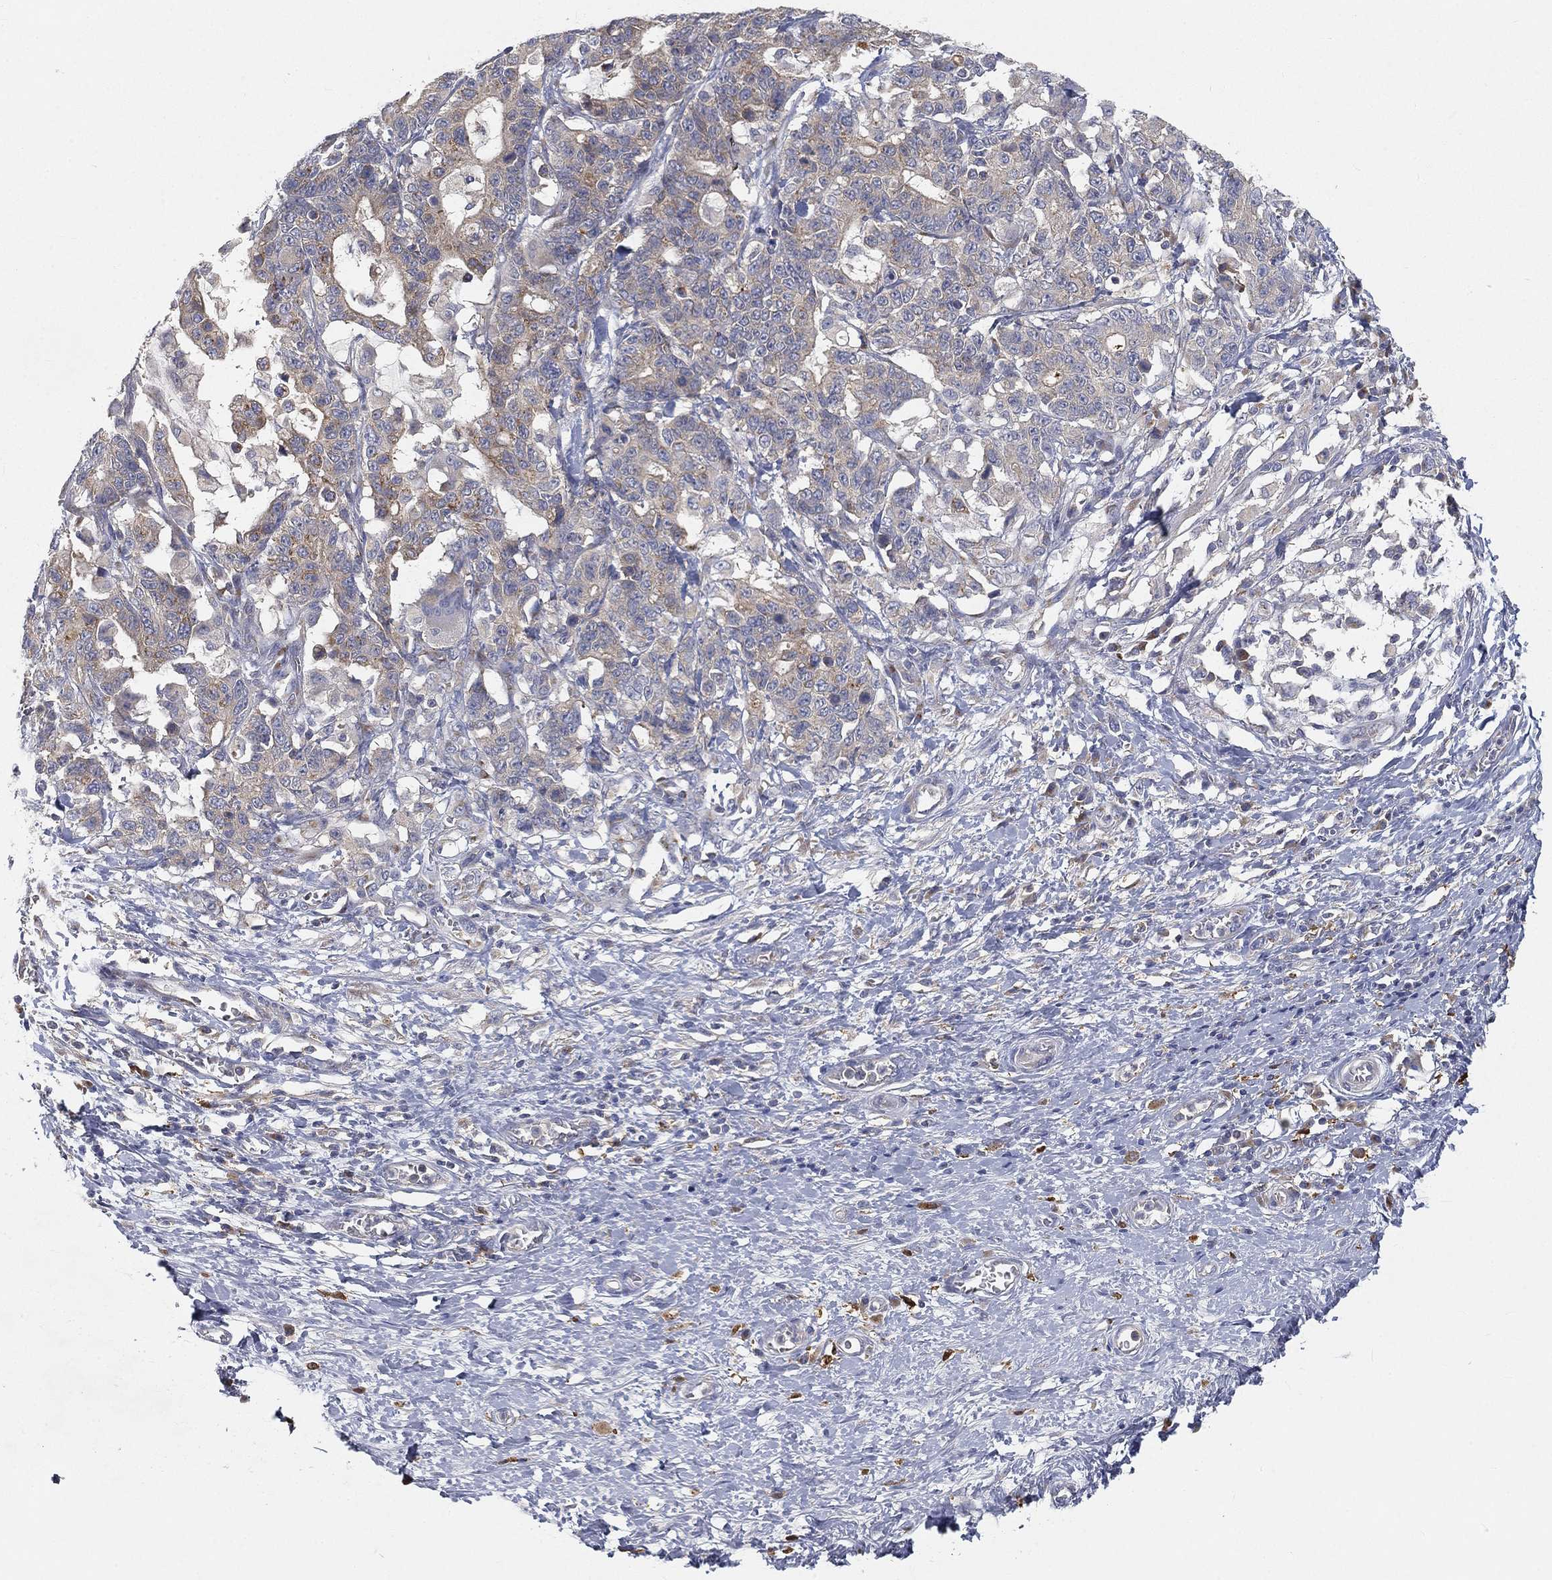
{"staining": {"intensity": "weak", "quantity": "25%-75%", "location": "cytoplasmic/membranous"}, "tissue": "stomach cancer", "cell_type": "Tumor cells", "image_type": "cancer", "snomed": [{"axis": "morphology", "description": "Normal tissue, NOS"}, {"axis": "morphology", "description": "Adenocarcinoma, NOS"}, {"axis": "topography", "description": "Stomach"}], "caption": "Immunohistochemical staining of stomach cancer (adenocarcinoma) exhibits weak cytoplasmic/membranous protein staining in about 25%-75% of tumor cells. The staining is performed using DAB brown chromogen to label protein expression. The nuclei are counter-stained blue using hematoxylin.", "gene": "CTSL", "patient": {"sex": "female", "age": 64}}